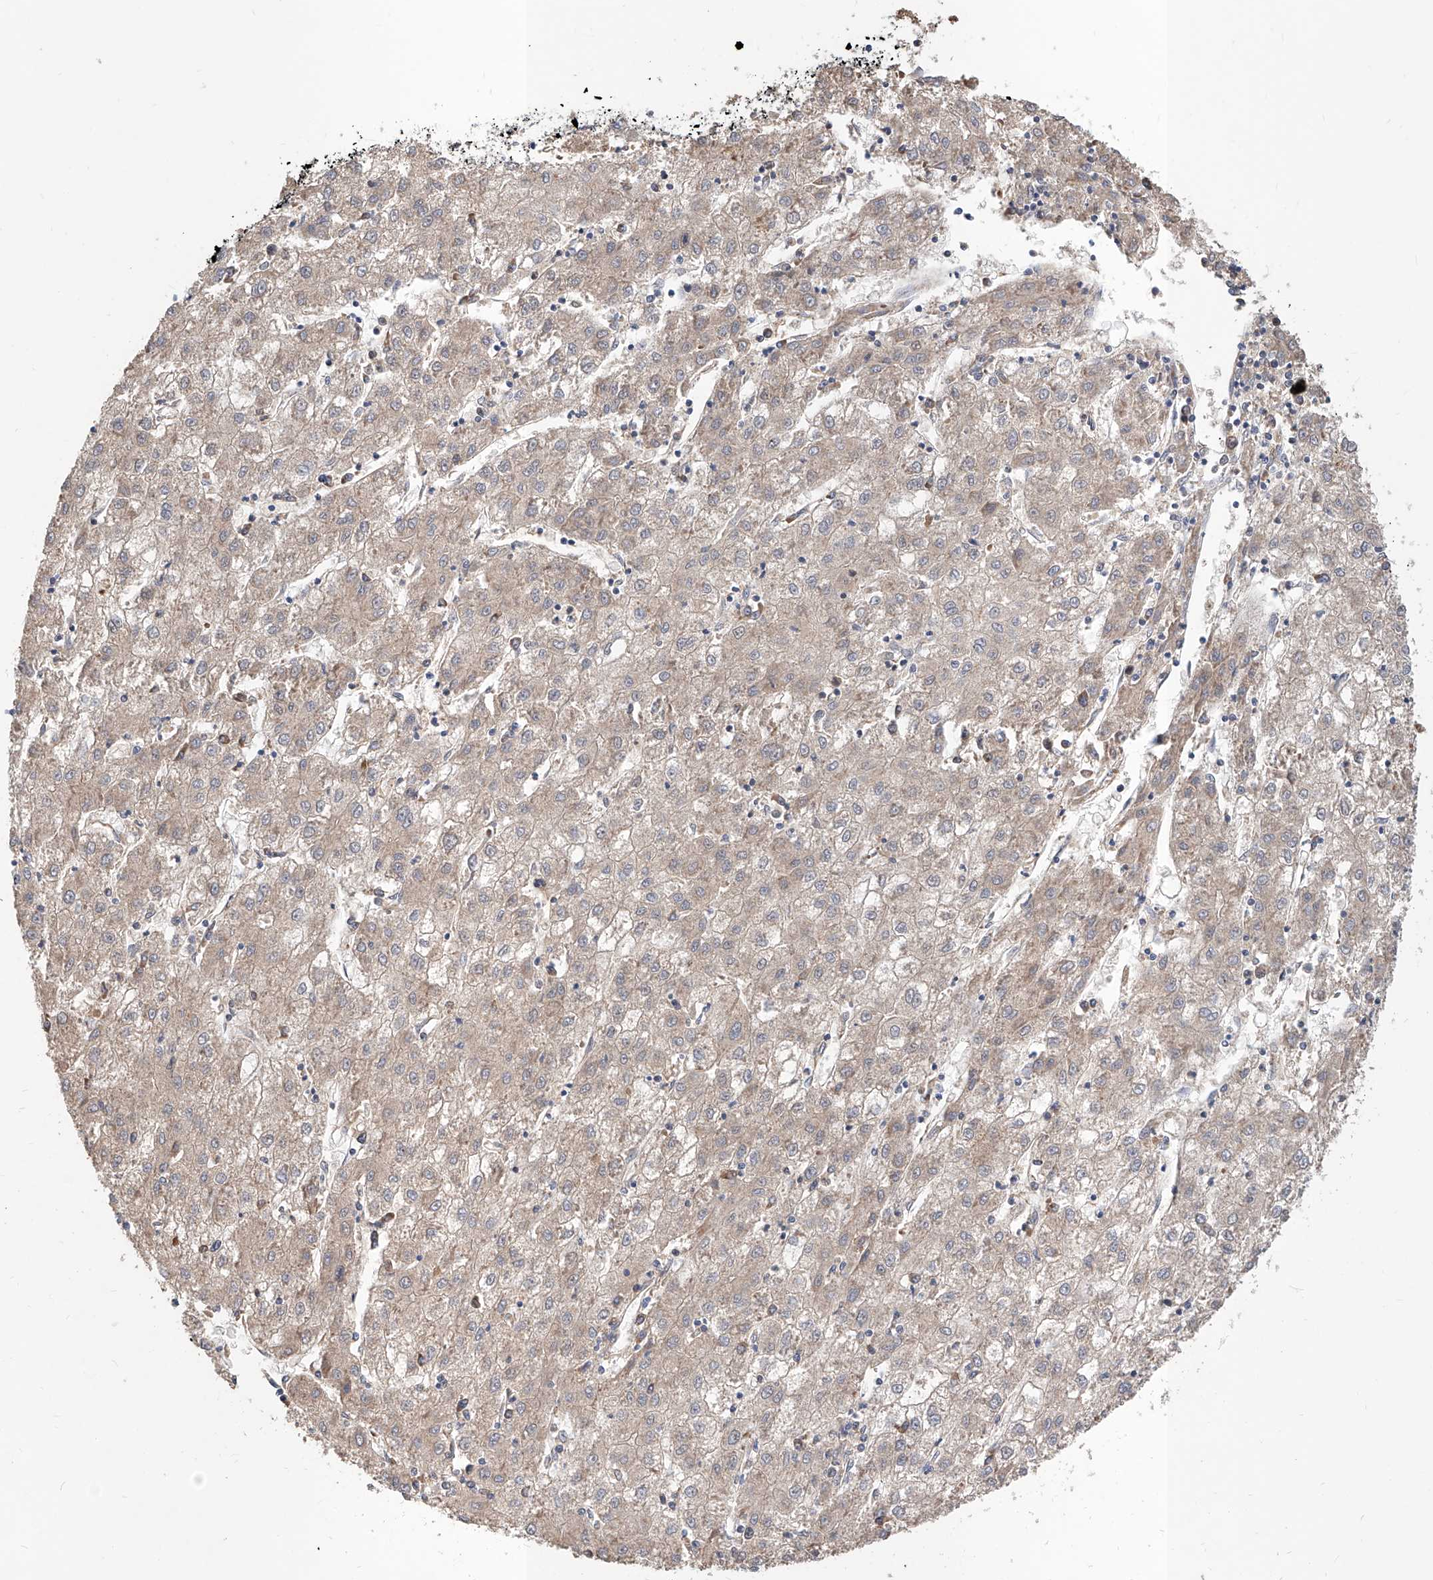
{"staining": {"intensity": "negative", "quantity": "none", "location": "none"}, "tissue": "liver cancer", "cell_type": "Tumor cells", "image_type": "cancer", "snomed": [{"axis": "morphology", "description": "Carcinoma, Hepatocellular, NOS"}, {"axis": "topography", "description": "Liver"}], "caption": "Immunohistochemistry micrograph of liver cancer stained for a protein (brown), which demonstrates no expression in tumor cells.", "gene": "CARMIL3", "patient": {"sex": "male", "age": 72}}